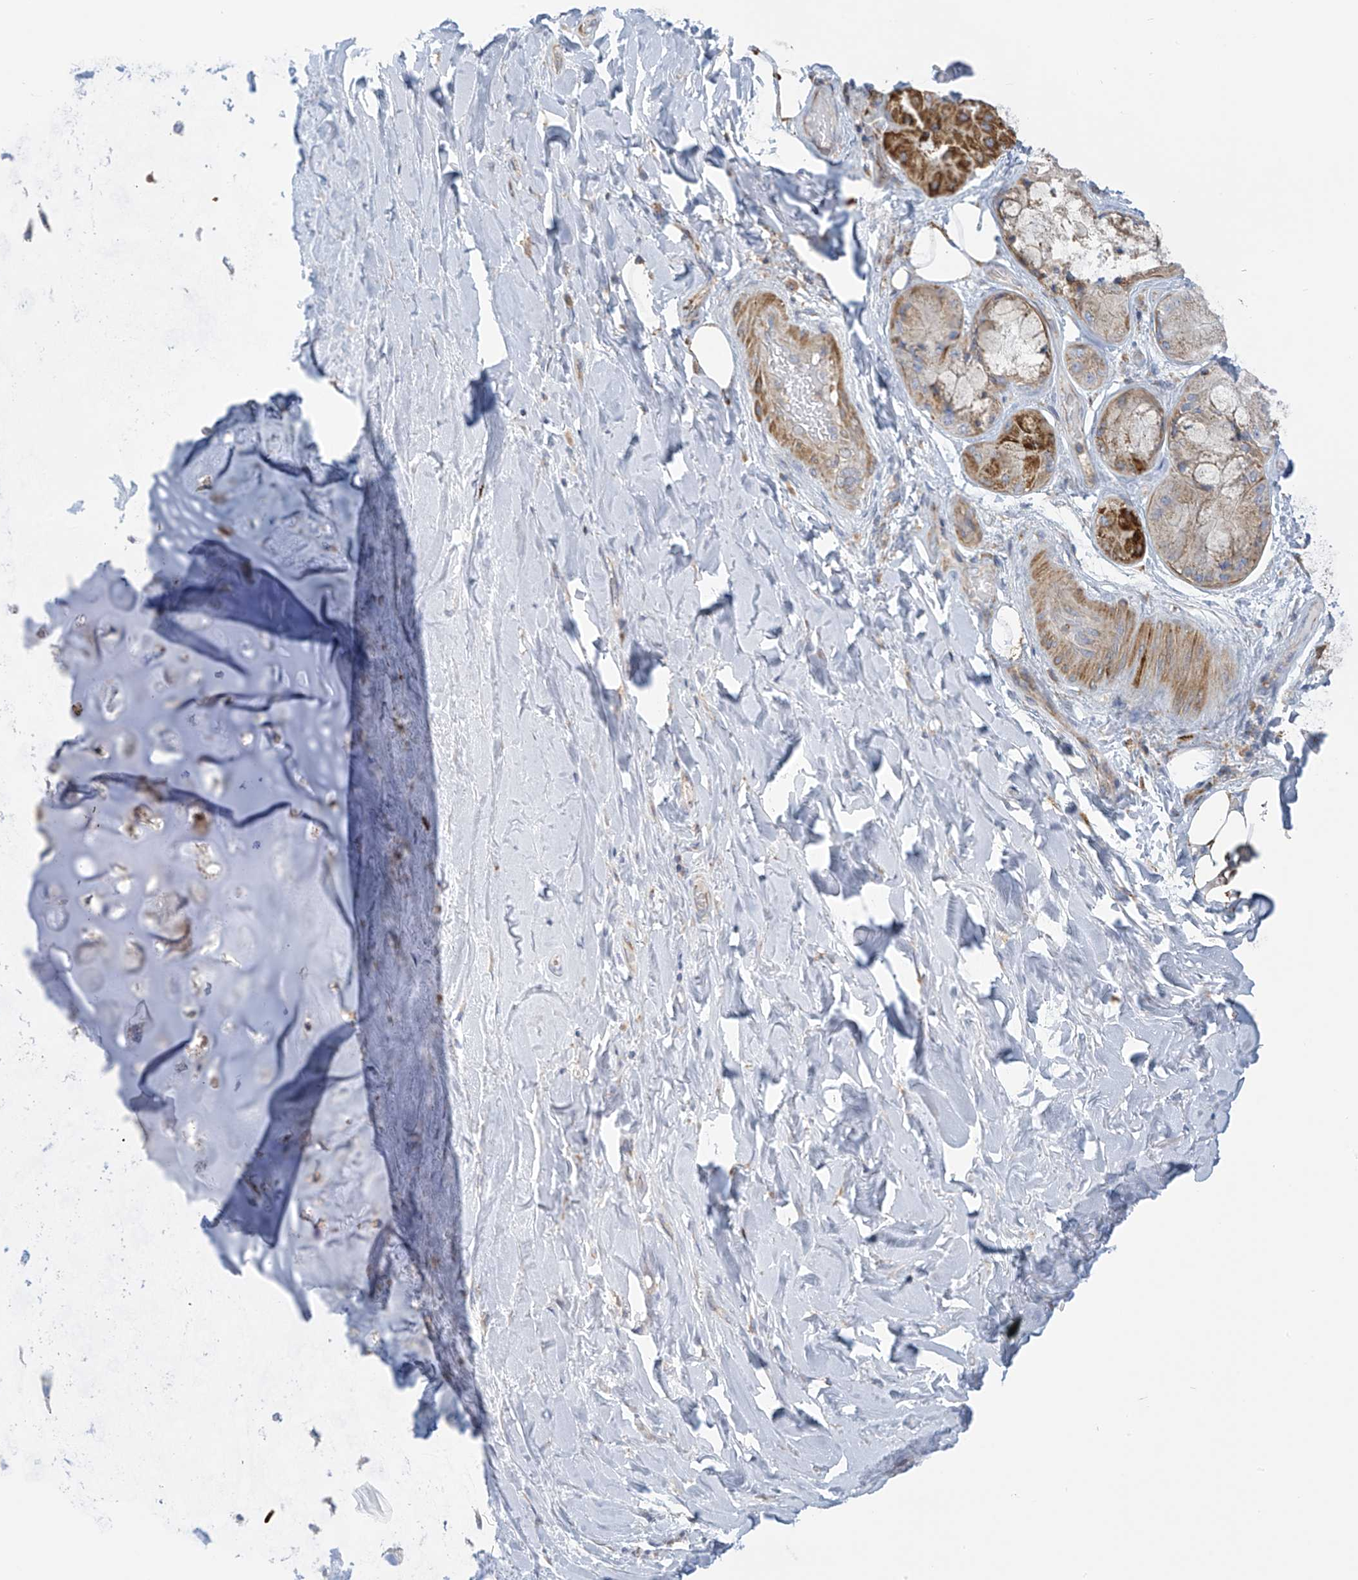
{"staining": {"intensity": "negative", "quantity": "none", "location": "none"}, "tissue": "adipose tissue", "cell_type": "Adipocytes", "image_type": "normal", "snomed": [{"axis": "morphology", "description": "Normal tissue, NOS"}, {"axis": "morphology", "description": "Squamous cell carcinoma, NOS"}, {"axis": "topography", "description": "Lymph node"}, {"axis": "topography", "description": "Bronchus"}, {"axis": "topography", "description": "Lung"}], "caption": "An IHC histopathology image of normal adipose tissue is shown. There is no staining in adipocytes of adipose tissue. (Brightfield microscopy of DAB (3,3'-diaminobenzidine) IHC at high magnification).", "gene": "ITM2B", "patient": {"sex": "male", "age": 66}}